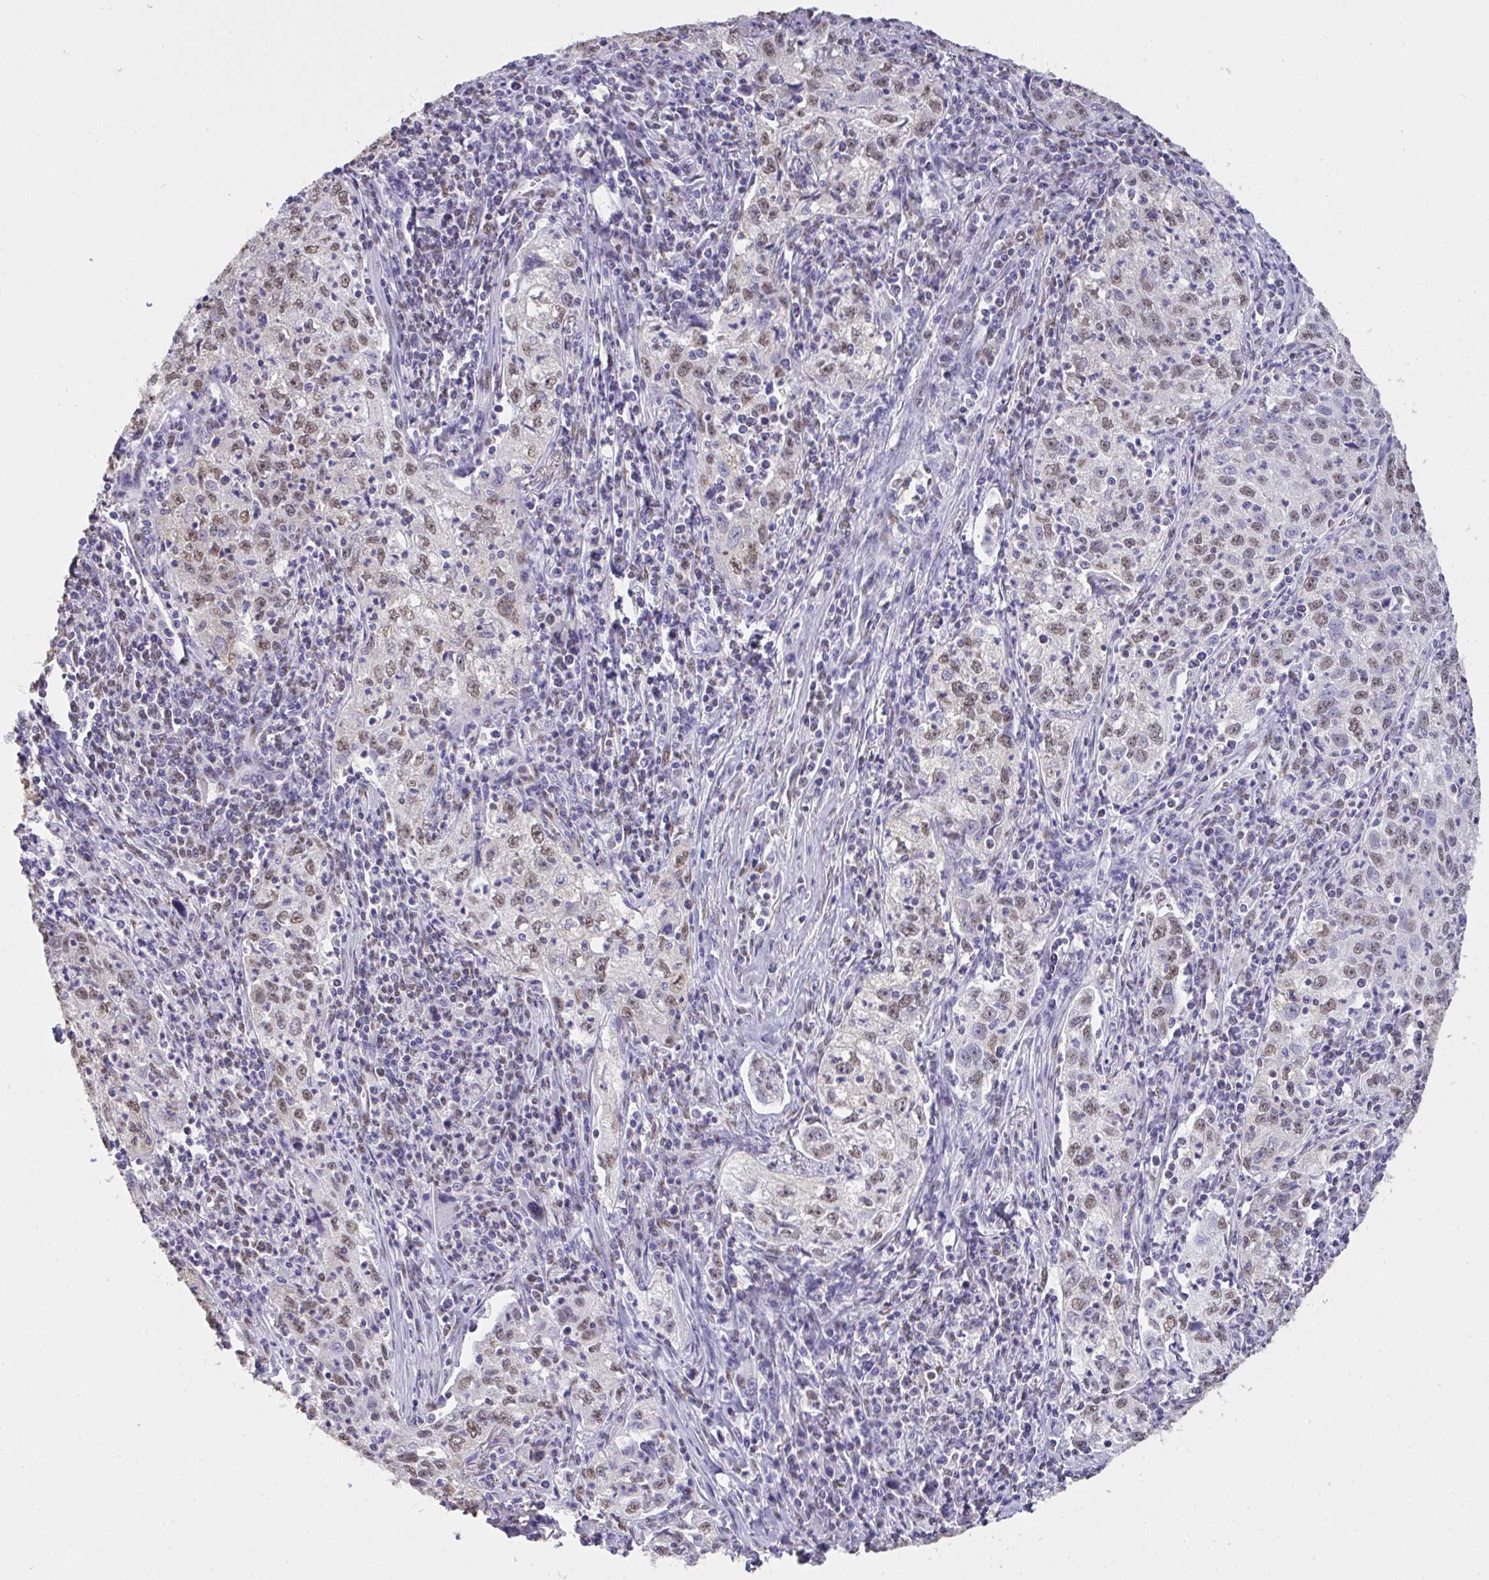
{"staining": {"intensity": "weak", "quantity": "25%-75%", "location": "nuclear"}, "tissue": "lung cancer", "cell_type": "Tumor cells", "image_type": "cancer", "snomed": [{"axis": "morphology", "description": "Squamous cell carcinoma, NOS"}, {"axis": "topography", "description": "Lung"}], "caption": "An immunohistochemistry (IHC) histopathology image of neoplastic tissue is shown. Protein staining in brown highlights weak nuclear positivity in squamous cell carcinoma (lung) within tumor cells.", "gene": "SEMA6B", "patient": {"sex": "male", "age": 71}}